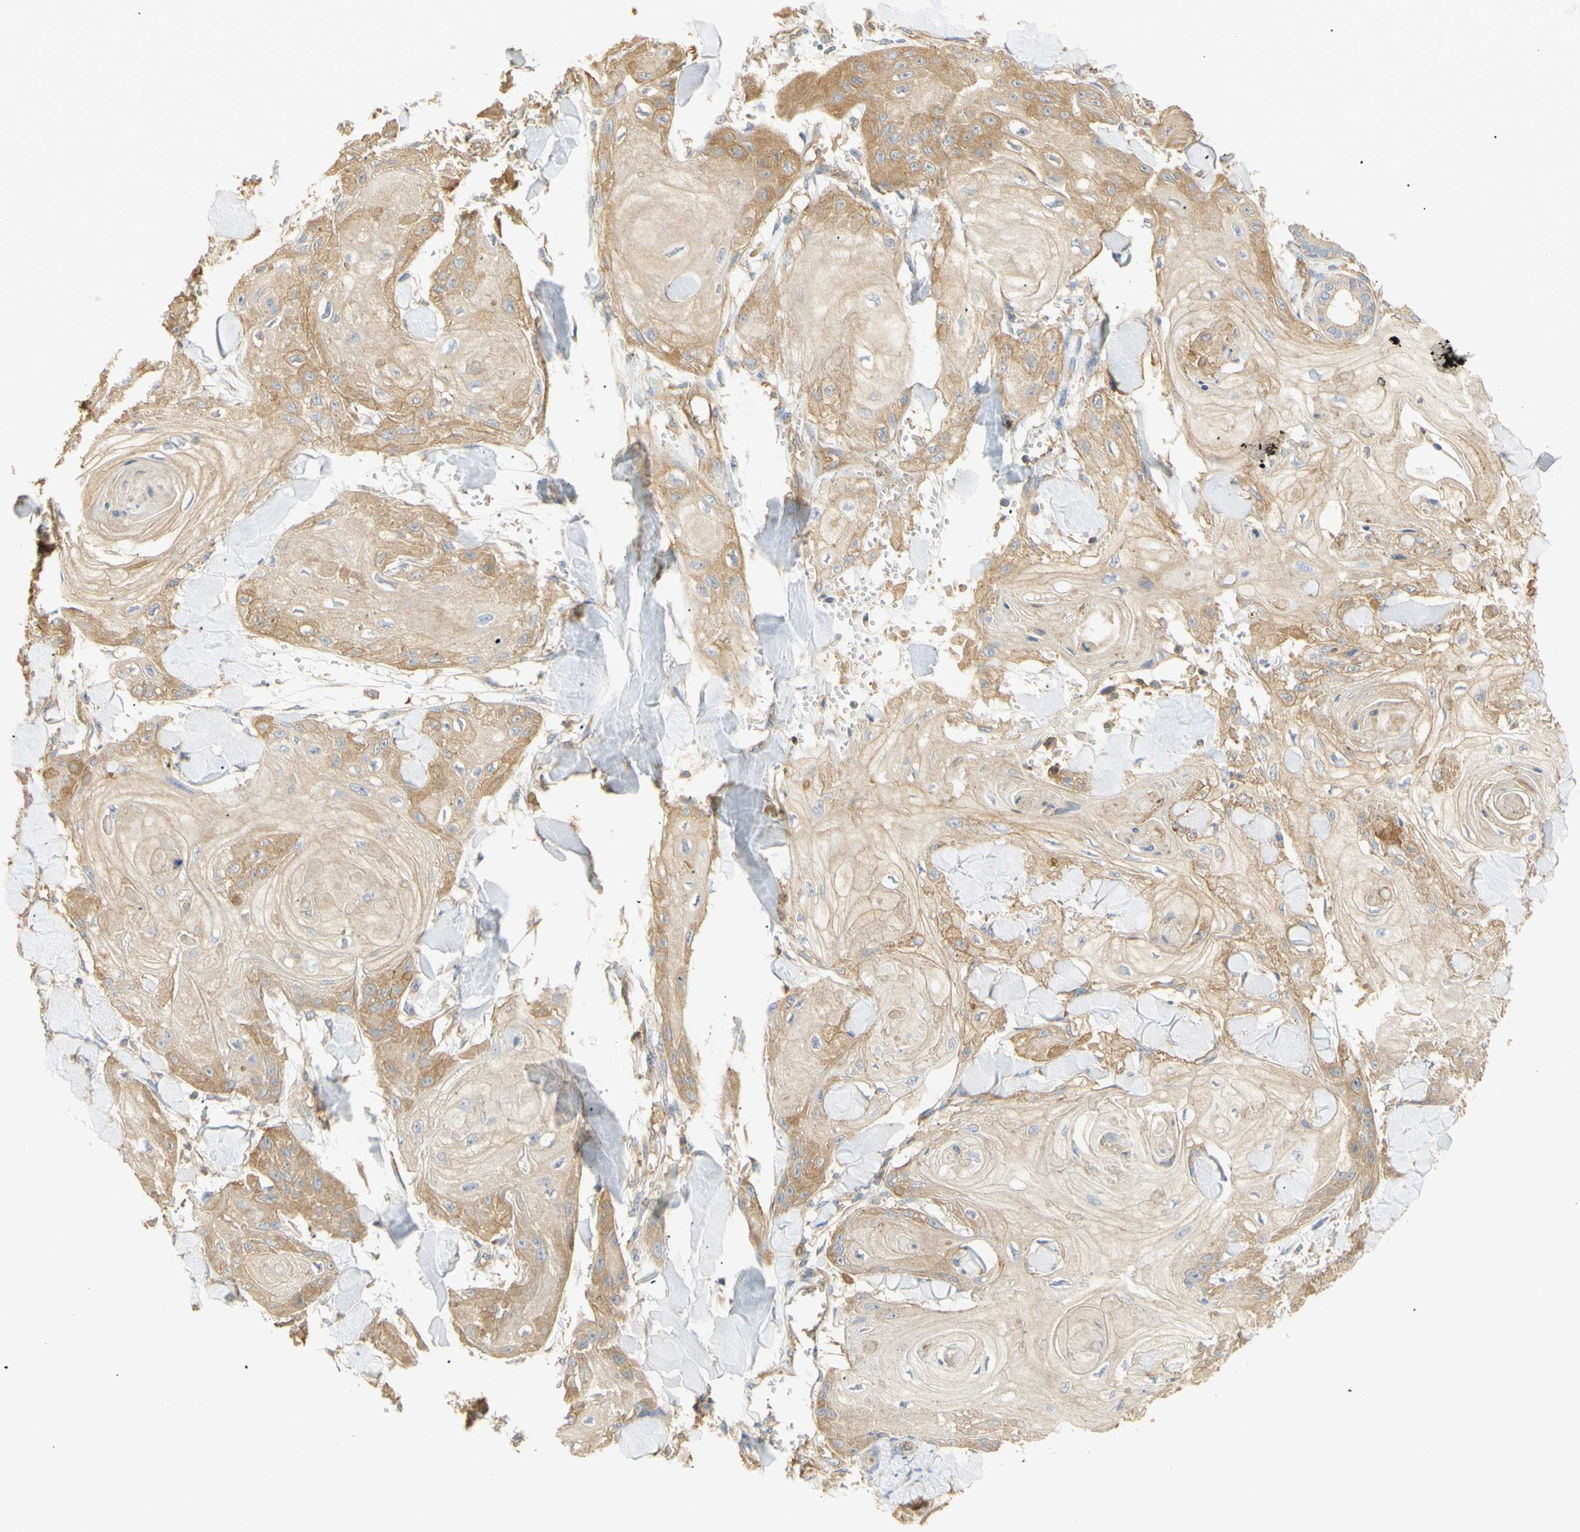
{"staining": {"intensity": "moderate", "quantity": "25%-75%", "location": "cytoplasmic/membranous"}, "tissue": "skin cancer", "cell_type": "Tumor cells", "image_type": "cancer", "snomed": [{"axis": "morphology", "description": "Squamous cell carcinoma, NOS"}, {"axis": "topography", "description": "Skin"}], "caption": "A medium amount of moderate cytoplasmic/membranous expression is identified in about 25%-75% of tumor cells in squamous cell carcinoma (skin) tissue.", "gene": "KCNE4", "patient": {"sex": "male", "age": 74}}